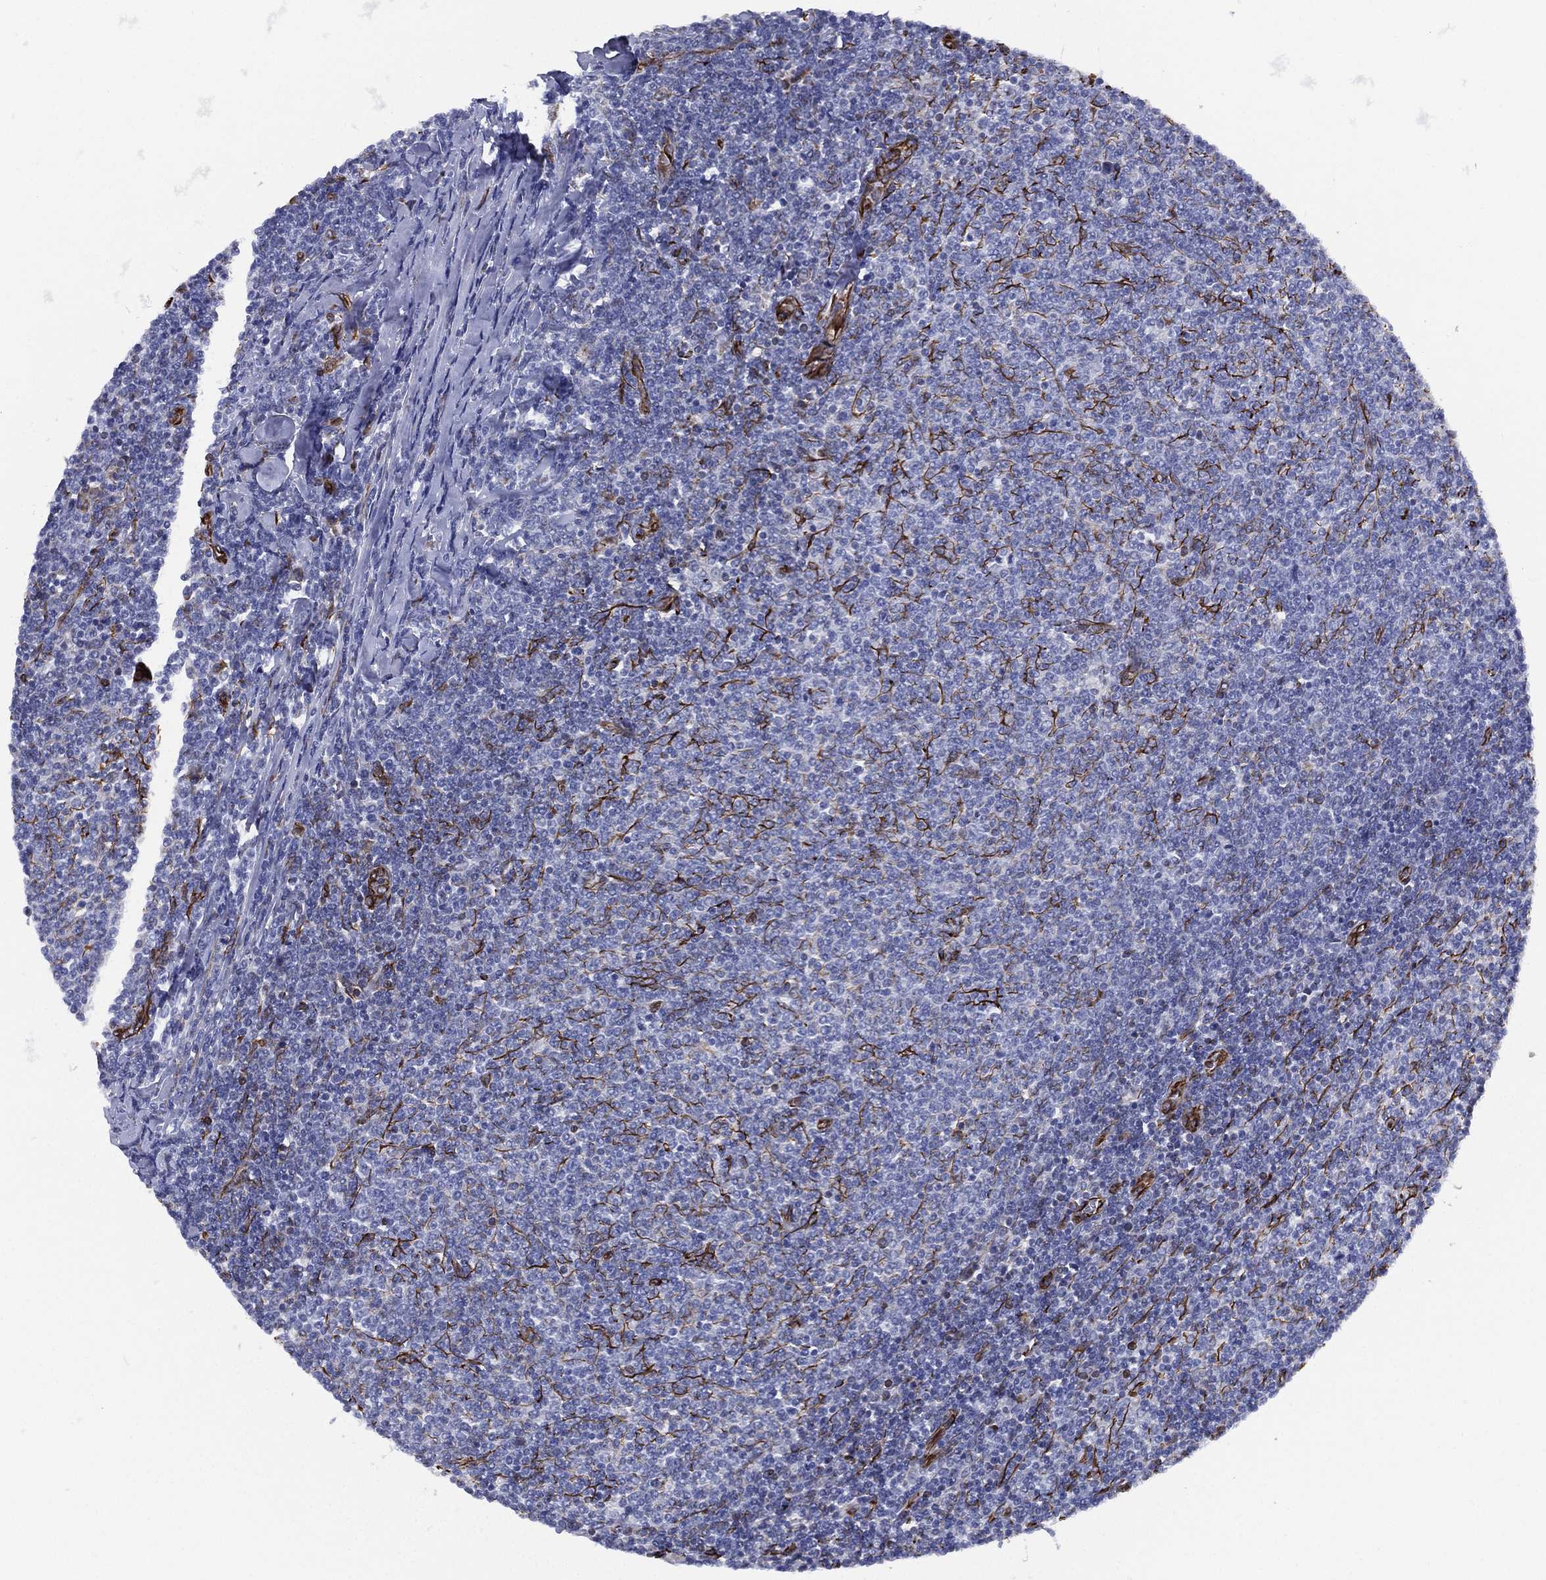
{"staining": {"intensity": "negative", "quantity": "none", "location": "none"}, "tissue": "lymphoma", "cell_type": "Tumor cells", "image_type": "cancer", "snomed": [{"axis": "morphology", "description": "Malignant lymphoma, non-Hodgkin's type, Low grade"}, {"axis": "topography", "description": "Lymph node"}], "caption": "Tumor cells are negative for protein expression in human lymphoma.", "gene": "MAS1", "patient": {"sex": "male", "age": 52}}